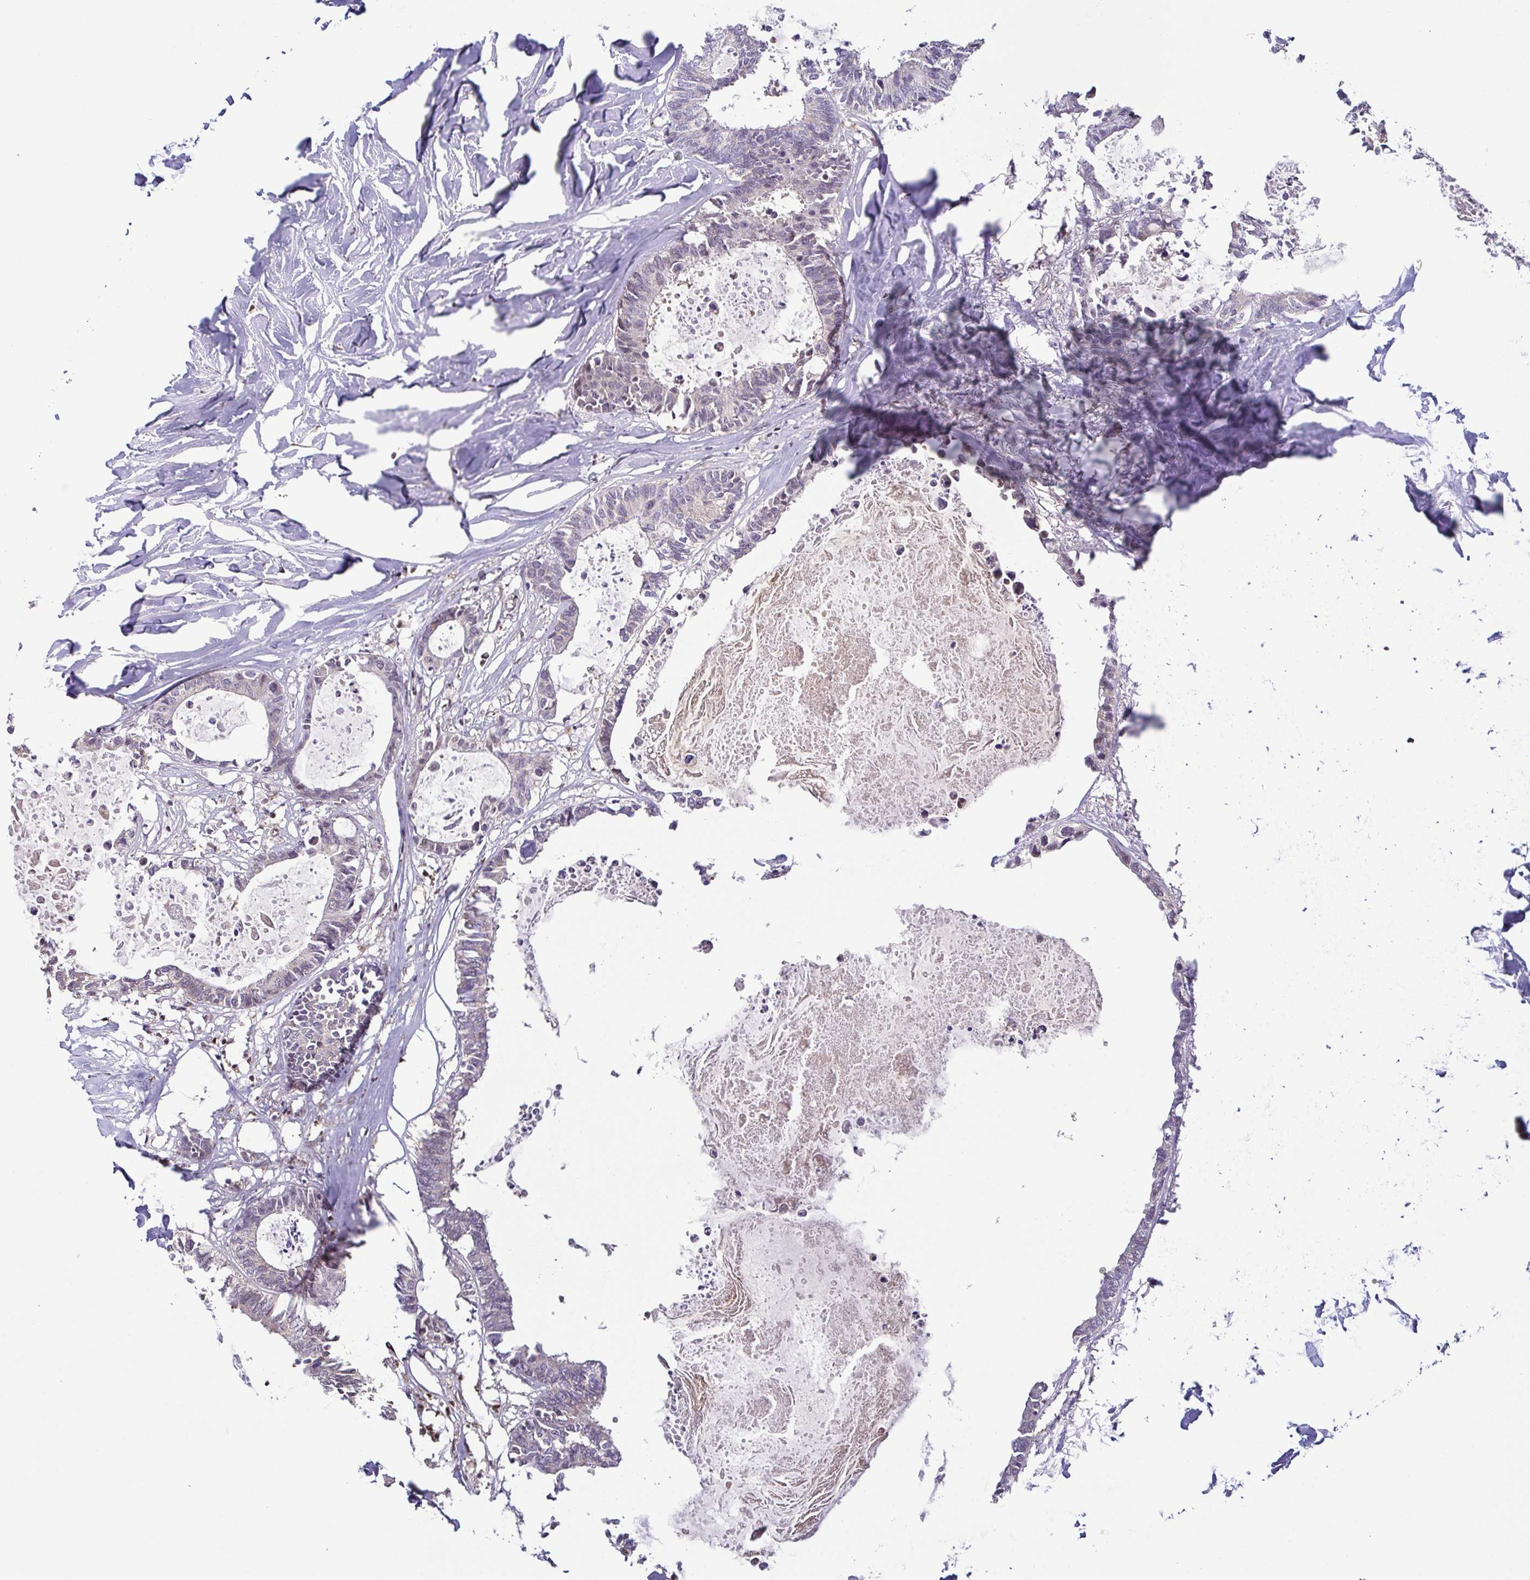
{"staining": {"intensity": "negative", "quantity": "none", "location": "none"}, "tissue": "colorectal cancer", "cell_type": "Tumor cells", "image_type": "cancer", "snomed": [{"axis": "morphology", "description": "Adenocarcinoma, NOS"}, {"axis": "topography", "description": "Colon"}, {"axis": "topography", "description": "Rectum"}], "caption": "The immunohistochemistry photomicrograph has no significant expression in tumor cells of colorectal cancer (adenocarcinoma) tissue.", "gene": "PSMB9", "patient": {"sex": "male", "age": 57}}